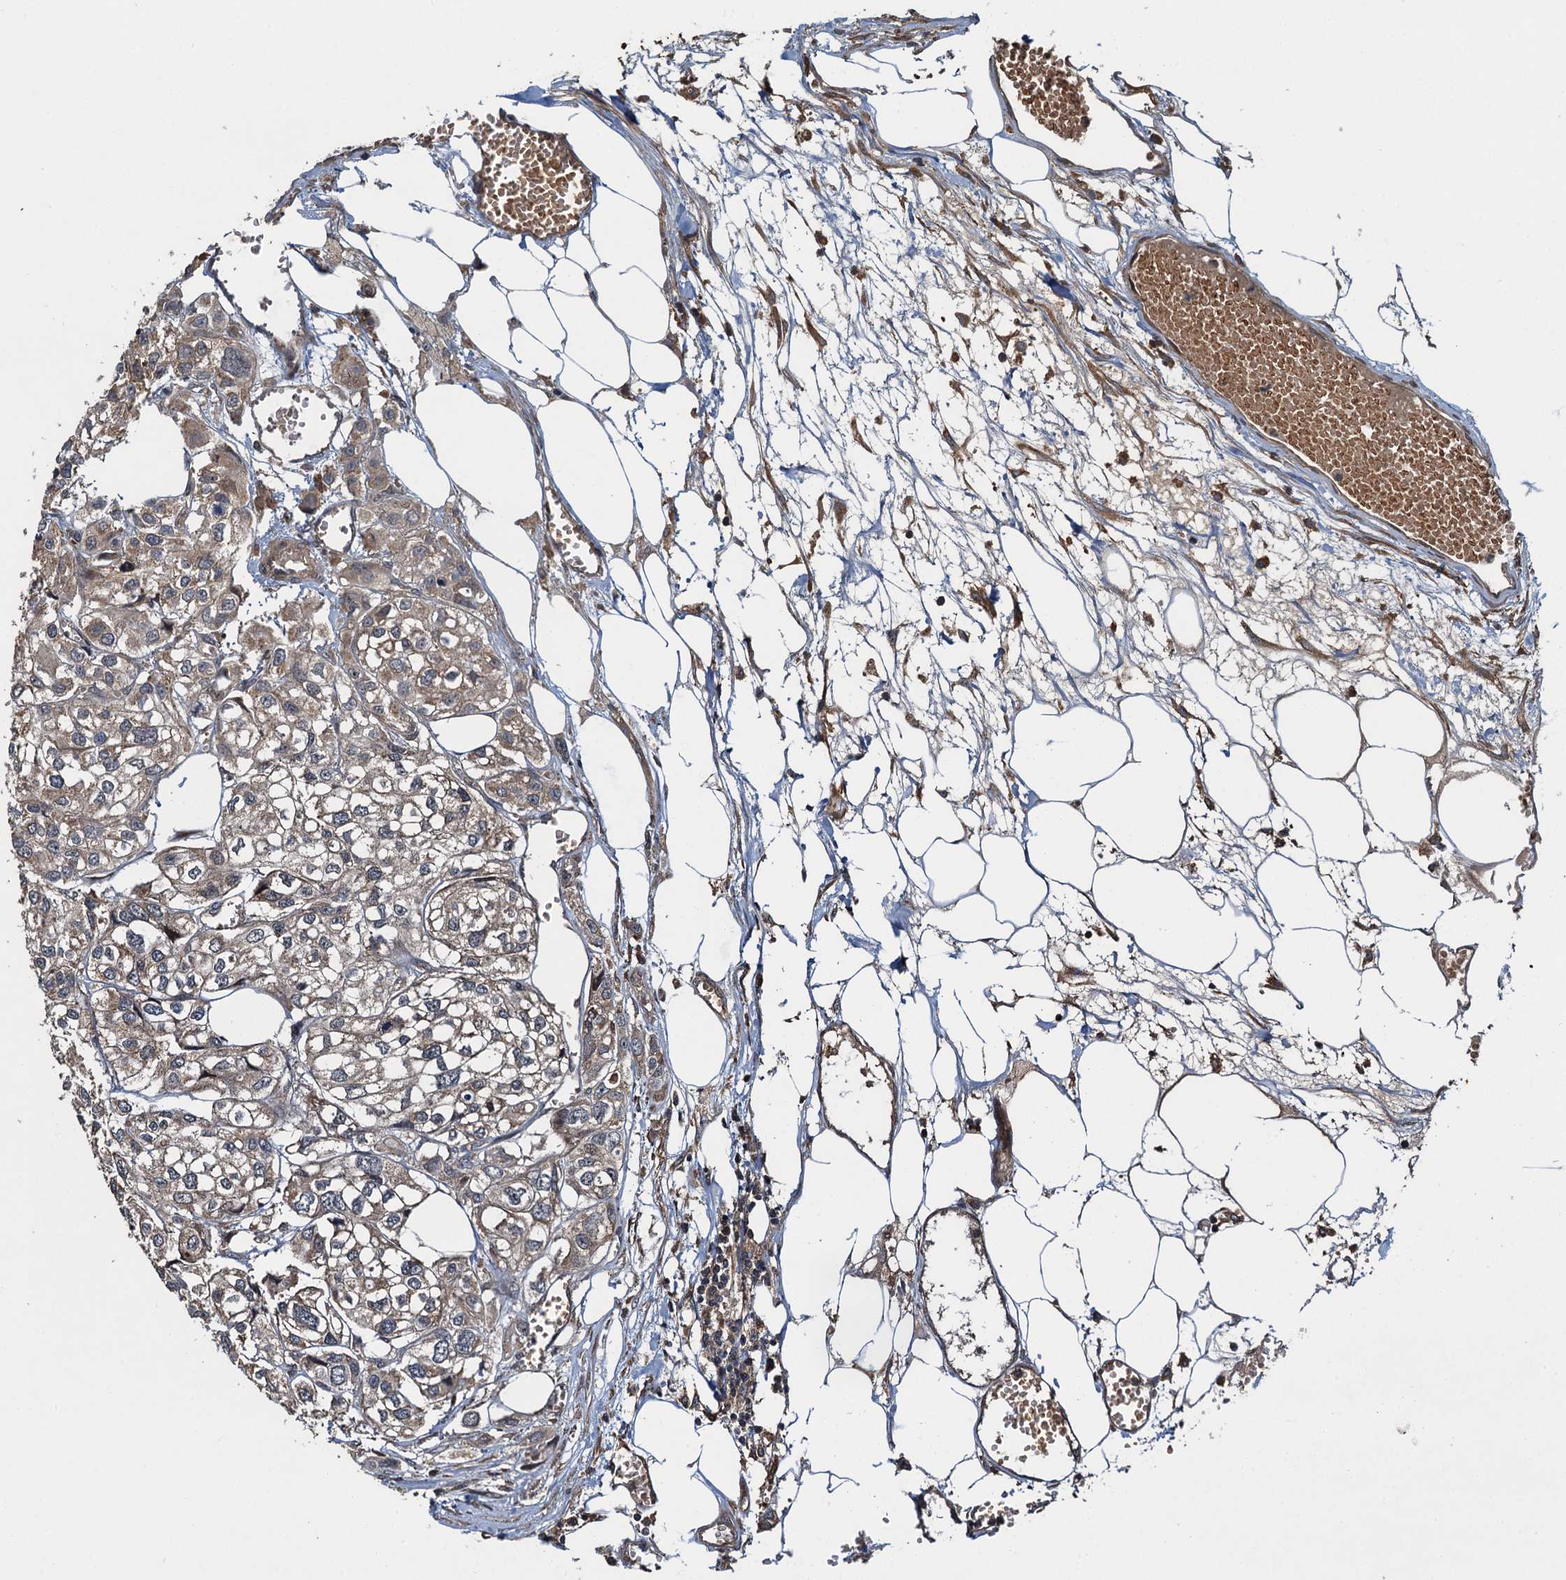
{"staining": {"intensity": "weak", "quantity": "25%-75%", "location": "cytoplasmic/membranous"}, "tissue": "urothelial cancer", "cell_type": "Tumor cells", "image_type": "cancer", "snomed": [{"axis": "morphology", "description": "Urothelial carcinoma, High grade"}, {"axis": "topography", "description": "Urinary bladder"}], "caption": "The photomicrograph exhibits immunohistochemical staining of urothelial carcinoma (high-grade). There is weak cytoplasmic/membranous staining is appreciated in about 25%-75% of tumor cells.", "gene": "SNX32", "patient": {"sex": "male", "age": 67}}